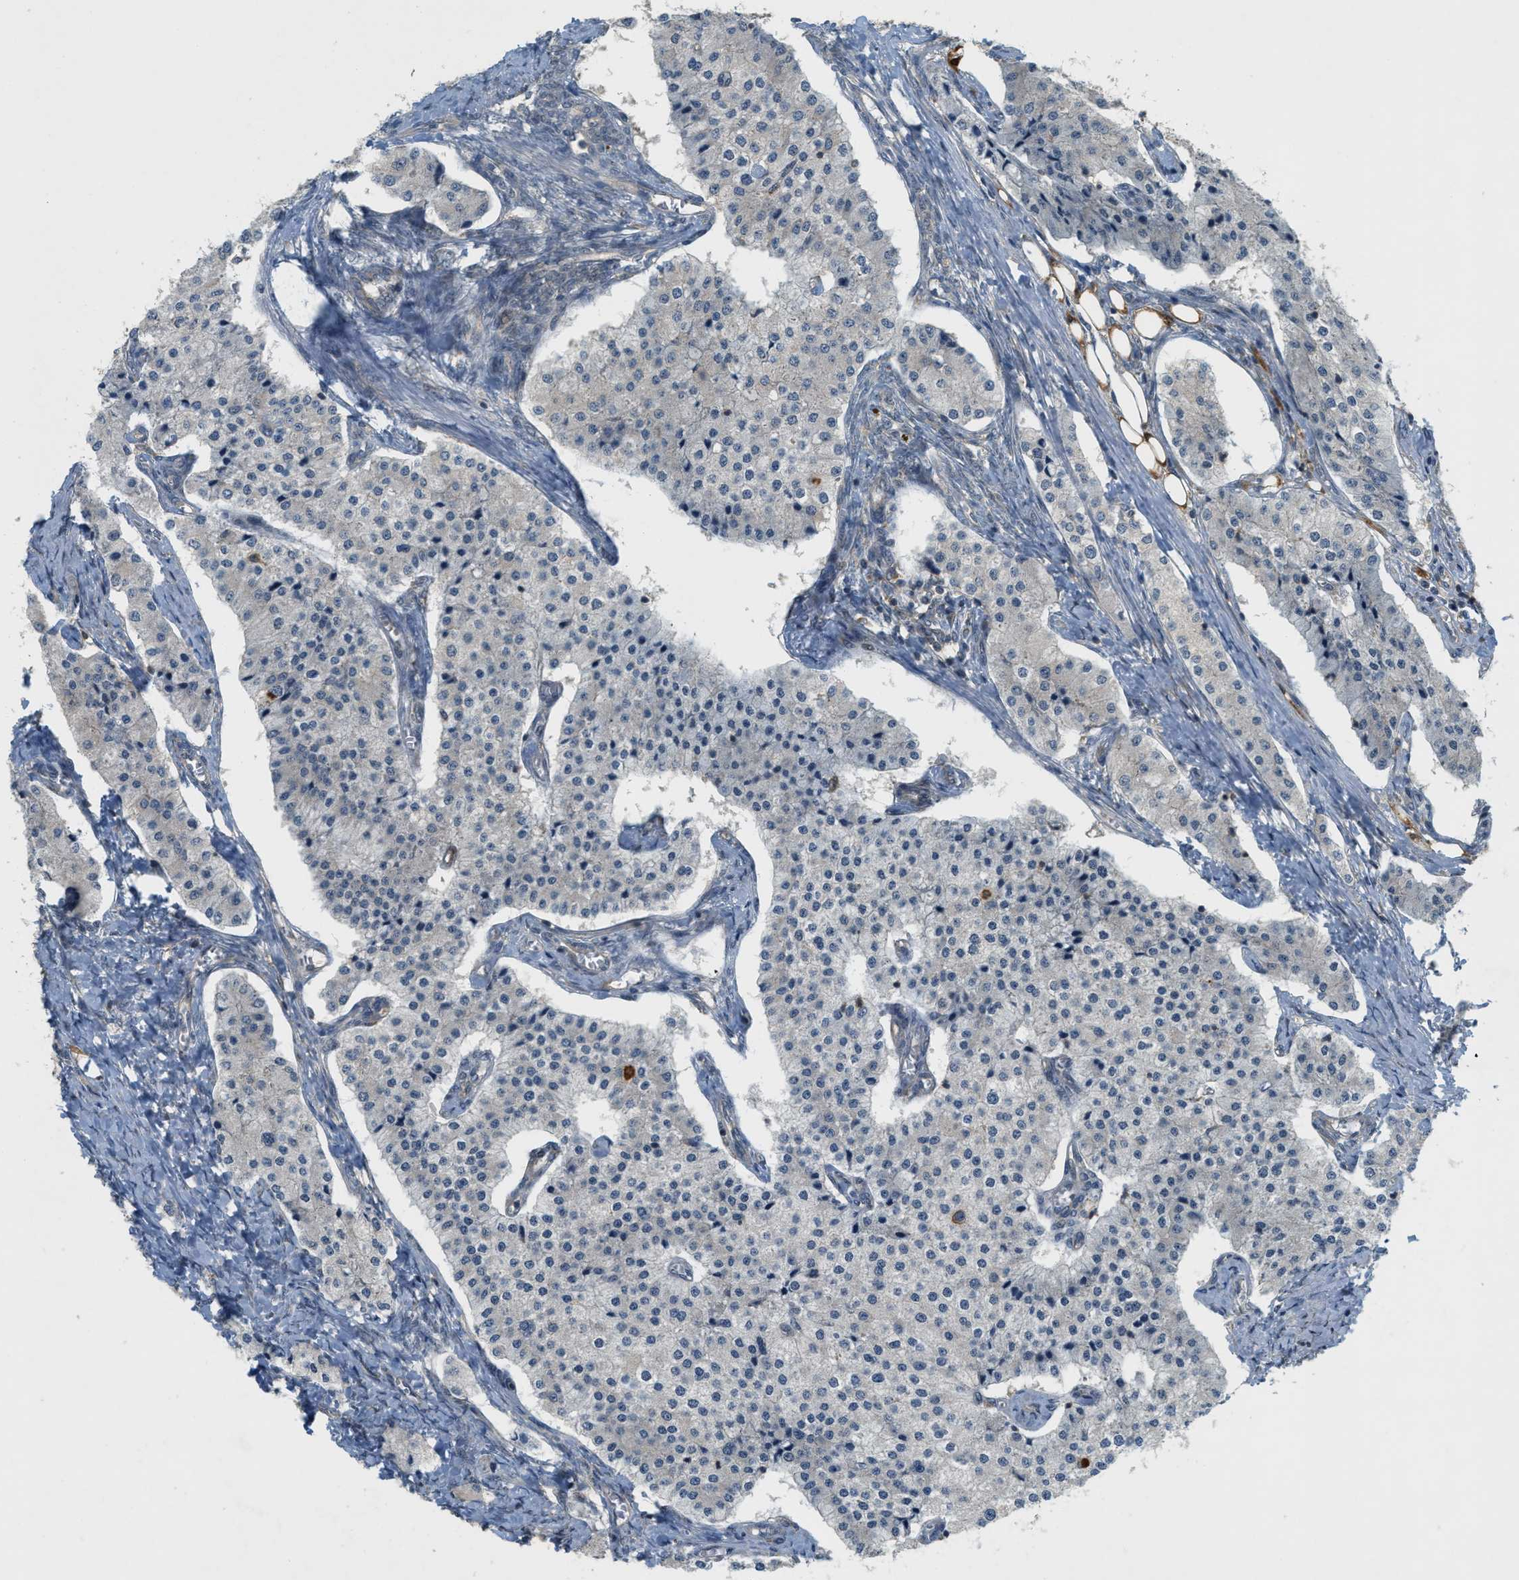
{"staining": {"intensity": "negative", "quantity": "none", "location": "none"}, "tissue": "carcinoid", "cell_type": "Tumor cells", "image_type": "cancer", "snomed": [{"axis": "morphology", "description": "Carcinoid, malignant, NOS"}, {"axis": "topography", "description": "Colon"}], "caption": "A high-resolution histopathology image shows immunohistochemistry (IHC) staining of malignant carcinoid, which displays no significant staining in tumor cells.", "gene": "PDCL3", "patient": {"sex": "female", "age": 52}}